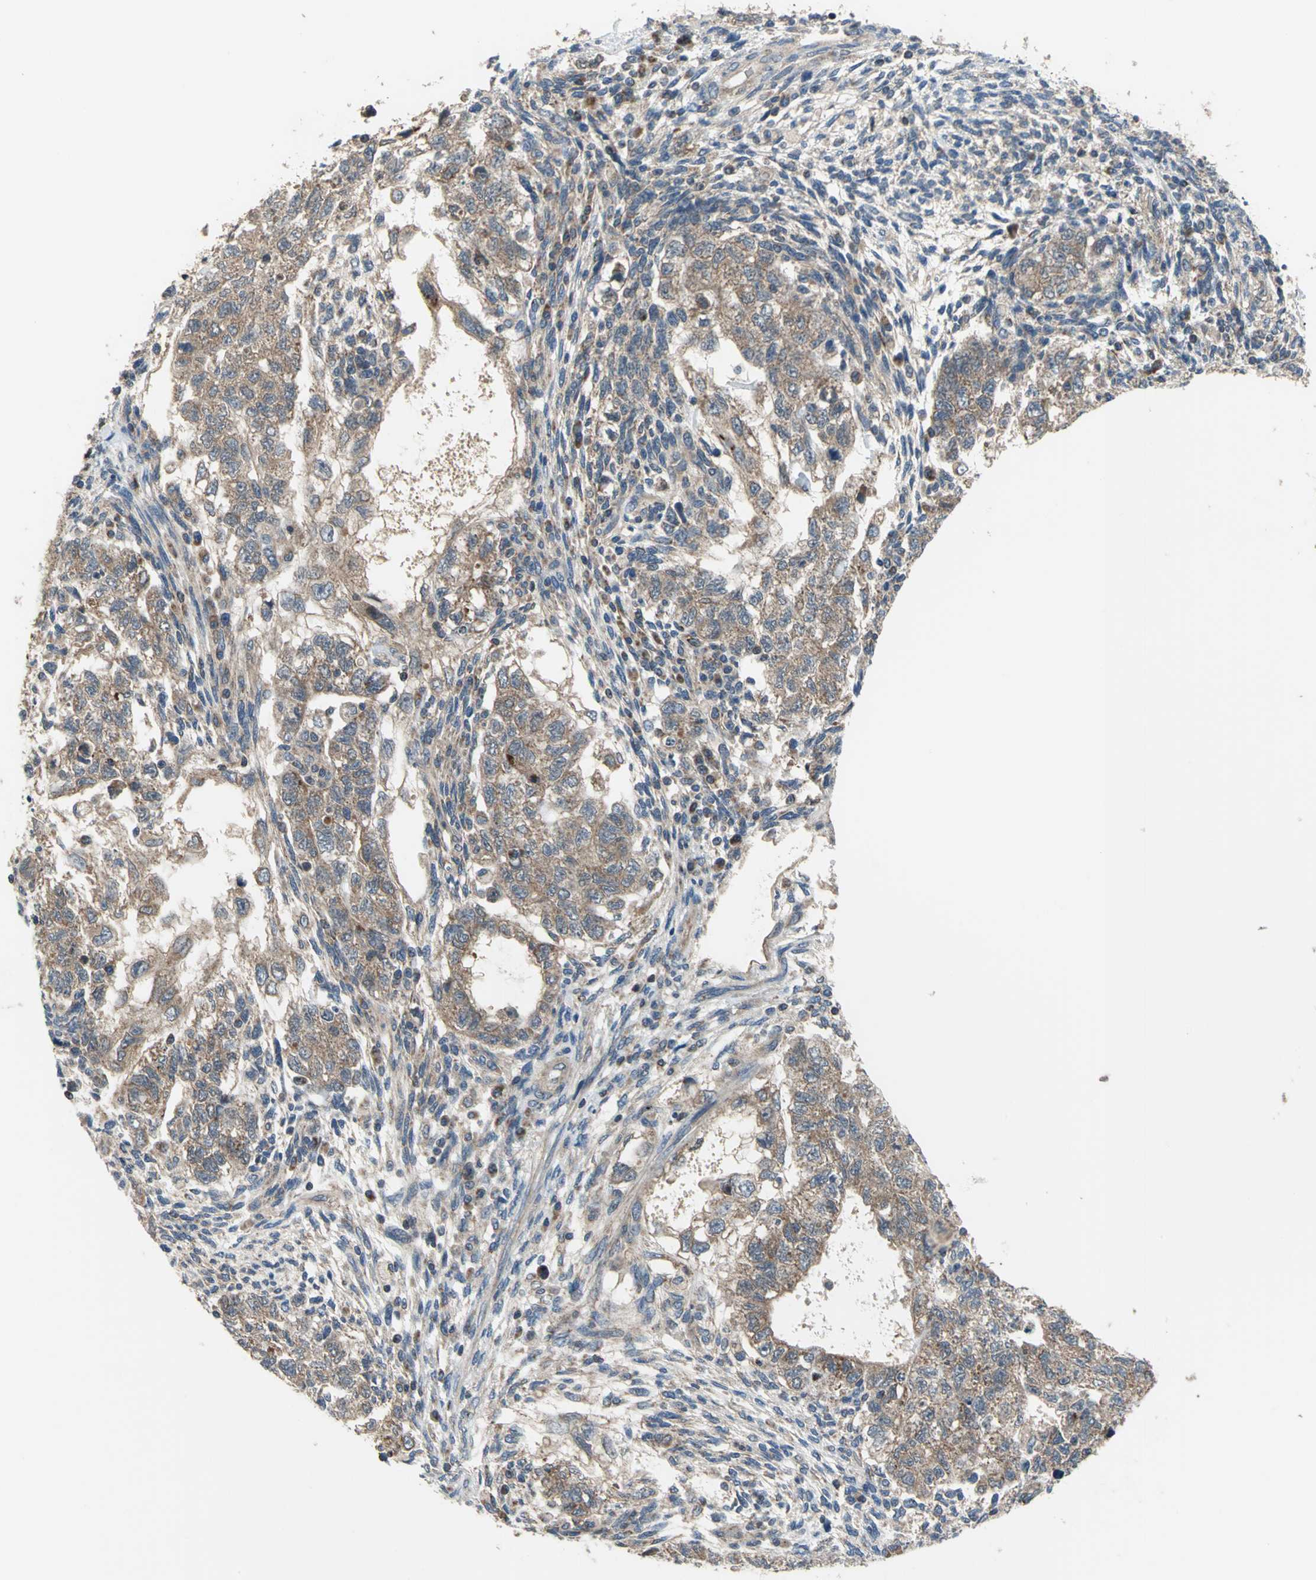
{"staining": {"intensity": "moderate", "quantity": ">75%", "location": "cytoplasmic/membranous"}, "tissue": "testis cancer", "cell_type": "Tumor cells", "image_type": "cancer", "snomed": [{"axis": "morphology", "description": "Normal tissue, NOS"}, {"axis": "morphology", "description": "Carcinoma, Embryonal, NOS"}, {"axis": "topography", "description": "Testis"}], "caption": "Embryonal carcinoma (testis) tissue exhibits moderate cytoplasmic/membranous expression in about >75% of tumor cells, visualized by immunohistochemistry.", "gene": "TRAK1", "patient": {"sex": "male", "age": 36}}